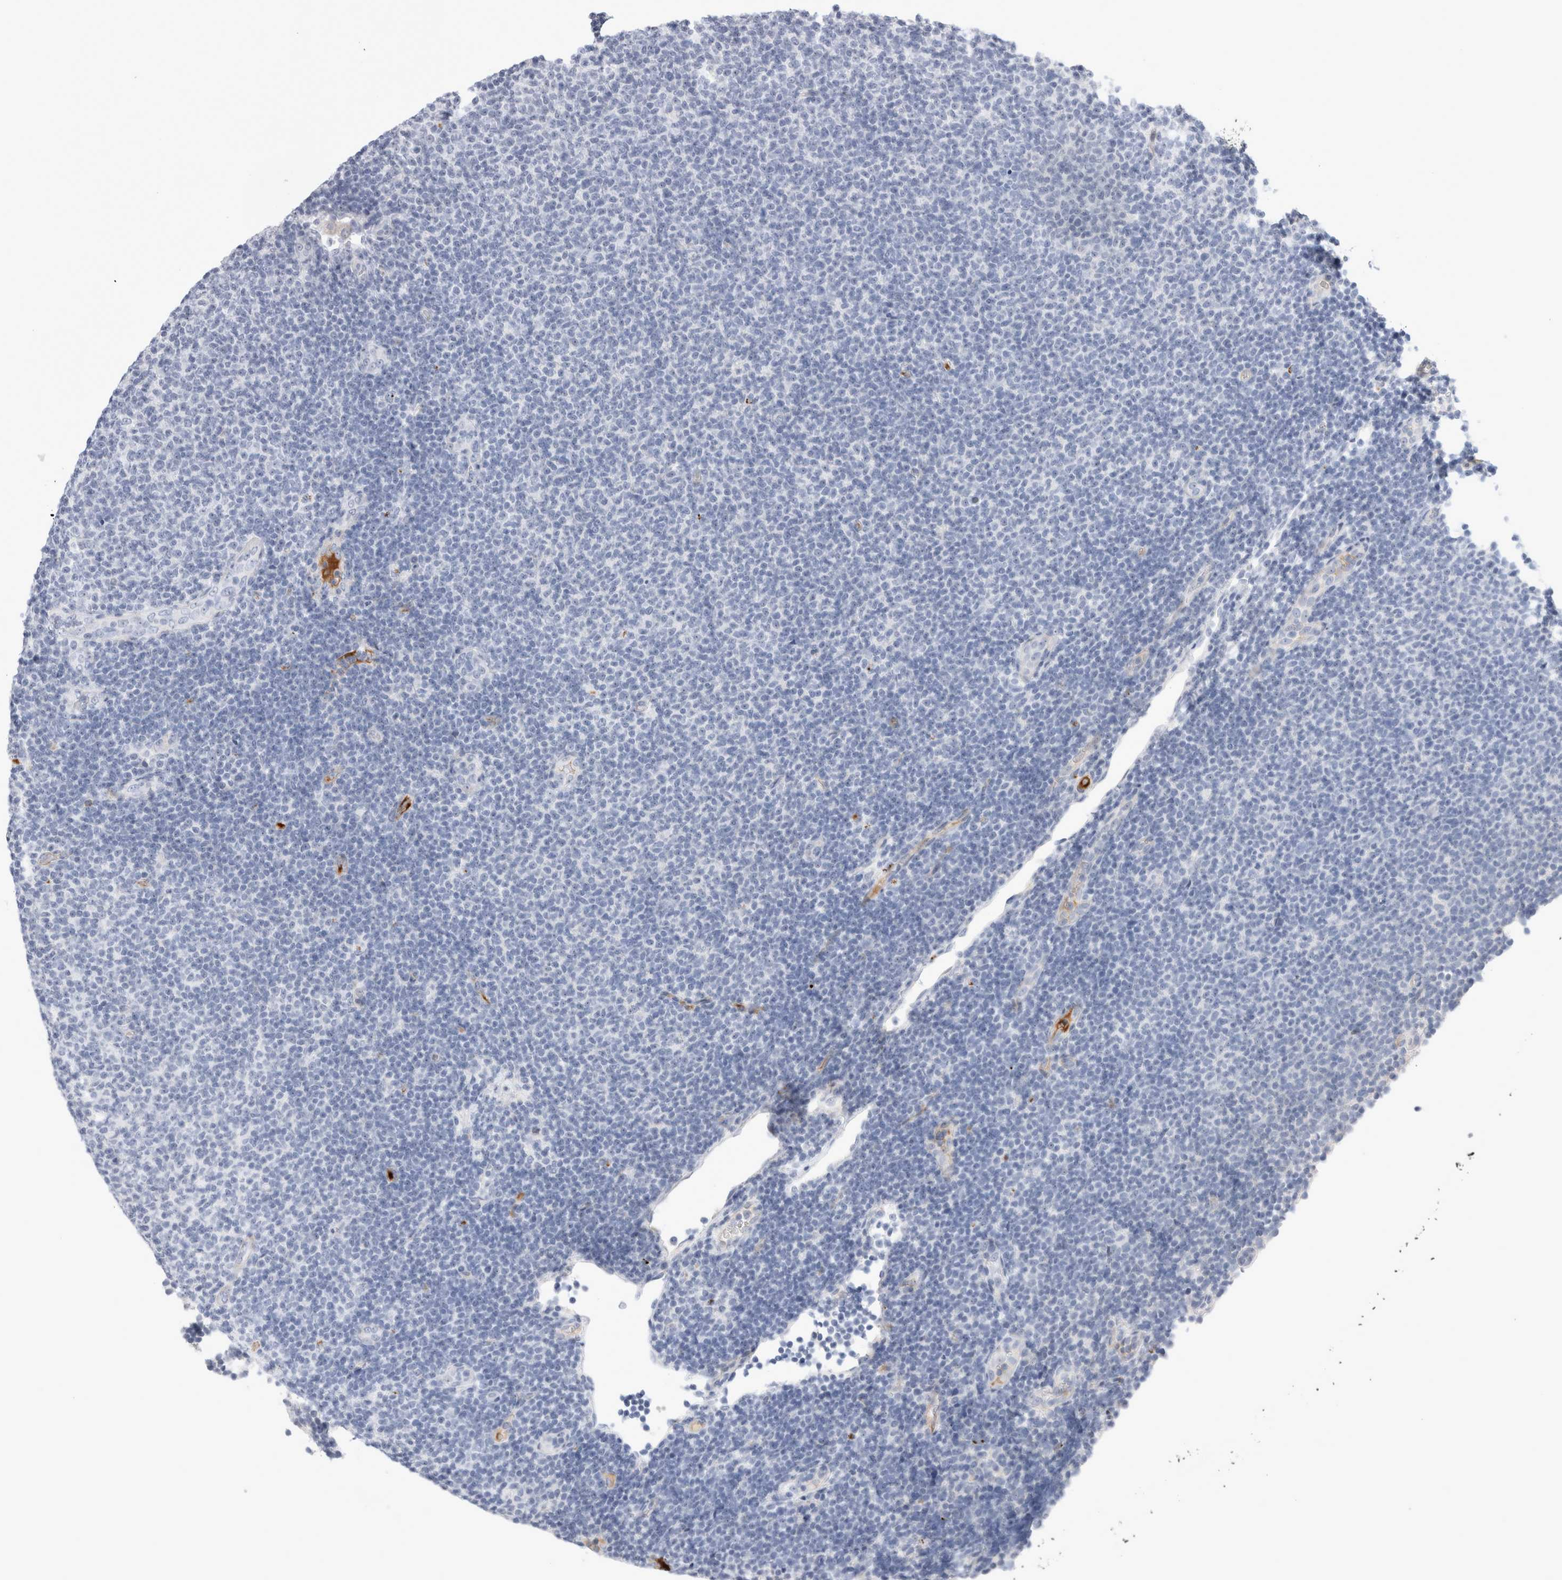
{"staining": {"intensity": "negative", "quantity": "none", "location": "none"}, "tissue": "lymphoma", "cell_type": "Tumor cells", "image_type": "cancer", "snomed": [{"axis": "morphology", "description": "Malignant lymphoma, non-Hodgkin's type, Low grade"}, {"axis": "topography", "description": "Lymph node"}], "caption": "This is an immunohistochemistry image of lymphoma. There is no staining in tumor cells.", "gene": "ECHDC2", "patient": {"sex": "male", "age": 66}}